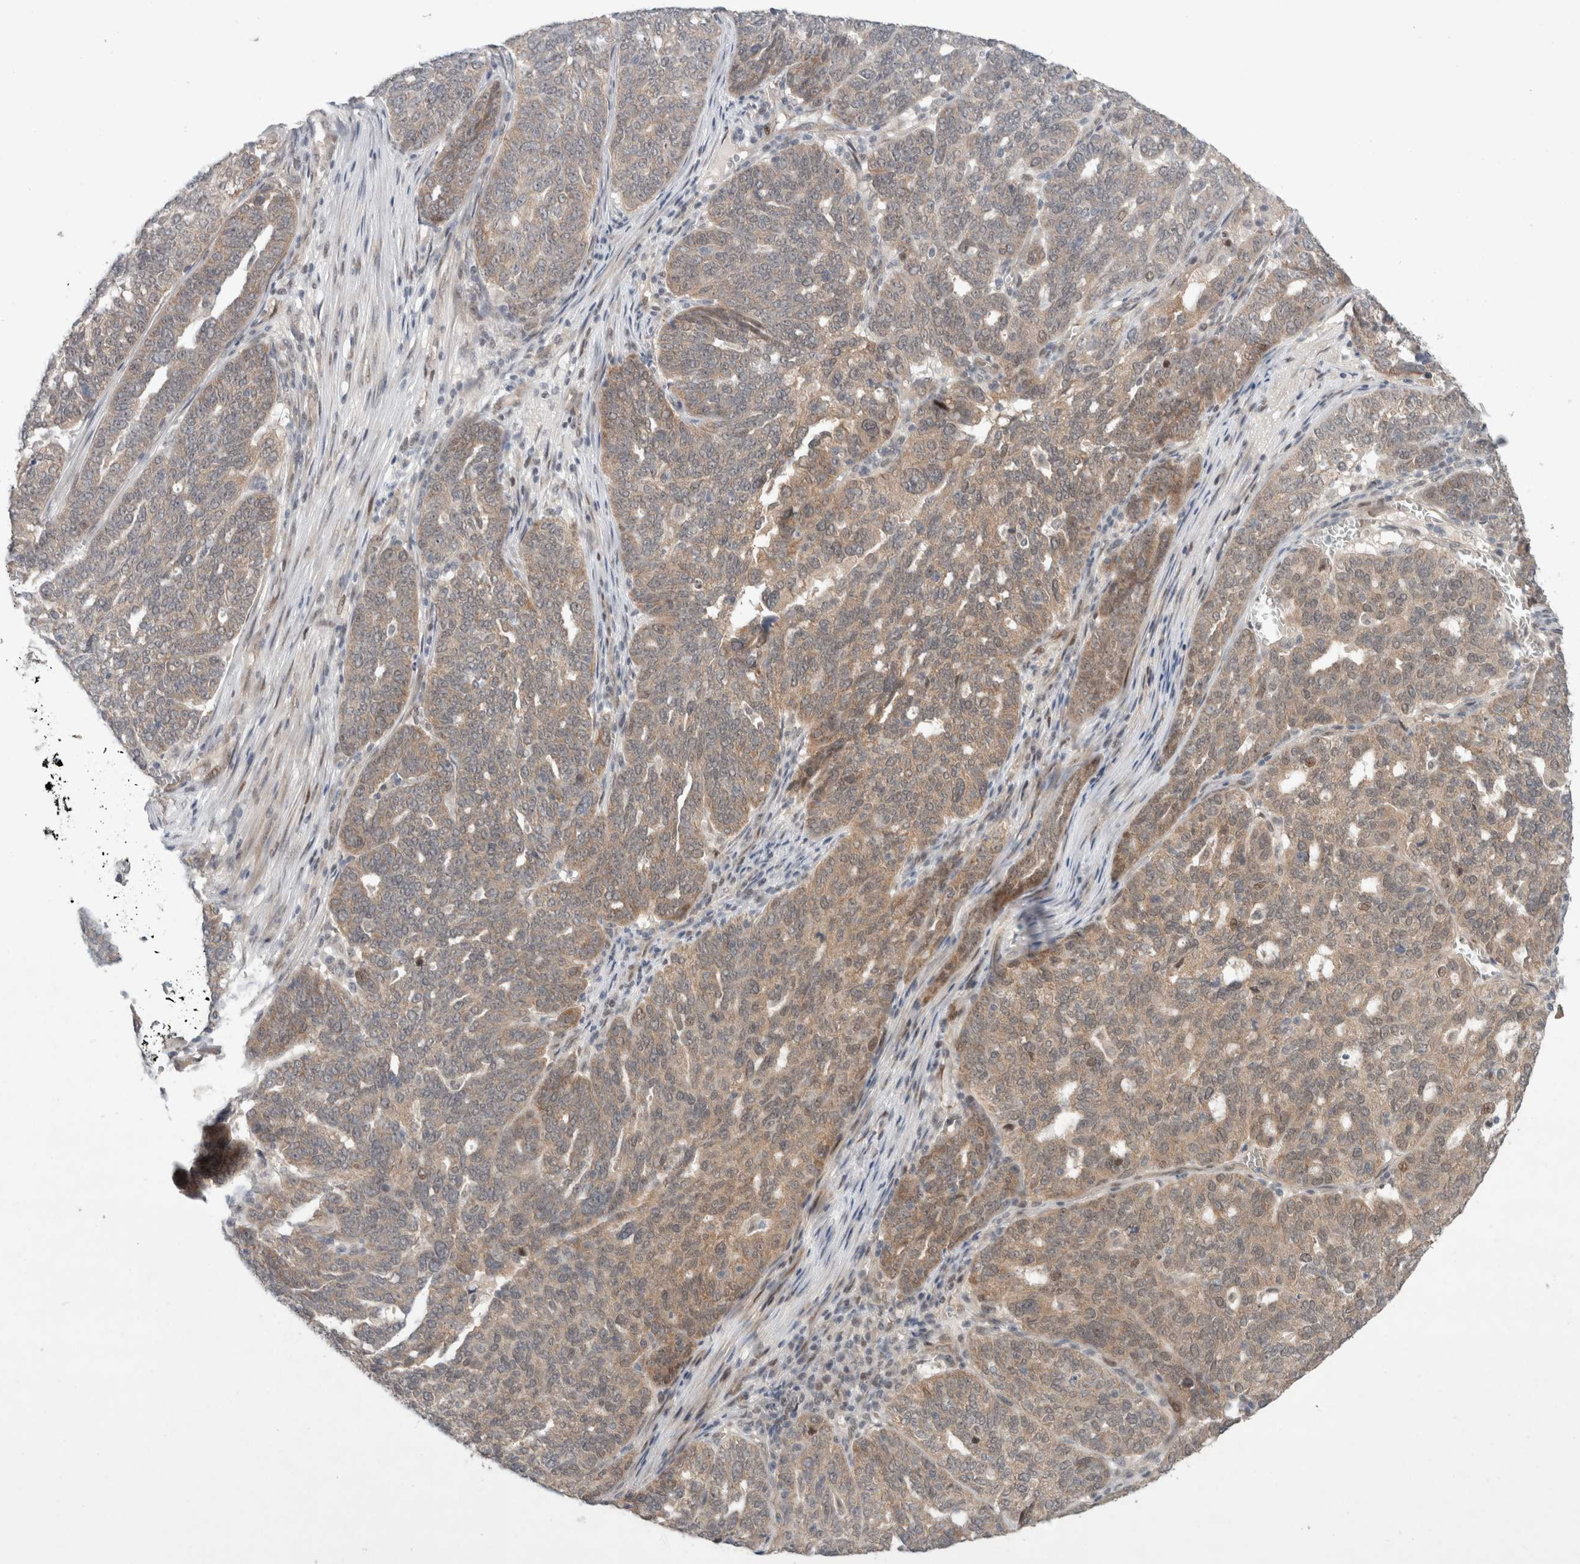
{"staining": {"intensity": "weak", "quantity": ">75%", "location": "cytoplasmic/membranous"}, "tissue": "ovarian cancer", "cell_type": "Tumor cells", "image_type": "cancer", "snomed": [{"axis": "morphology", "description": "Cystadenocarcinoma, serous, NOS"}, {"axis": "topography", "description": "Ovary"}], "caption": "About >75% of tumor cells in human ovarian cancer (serous cystadenocarcinoma) demonstrate weak cytoplasmic/membranous protein positivity as visualized by brown immunohistochemical staining.", "gene": "RASAL2", "patient": {"sex": "female", "age": 59}}